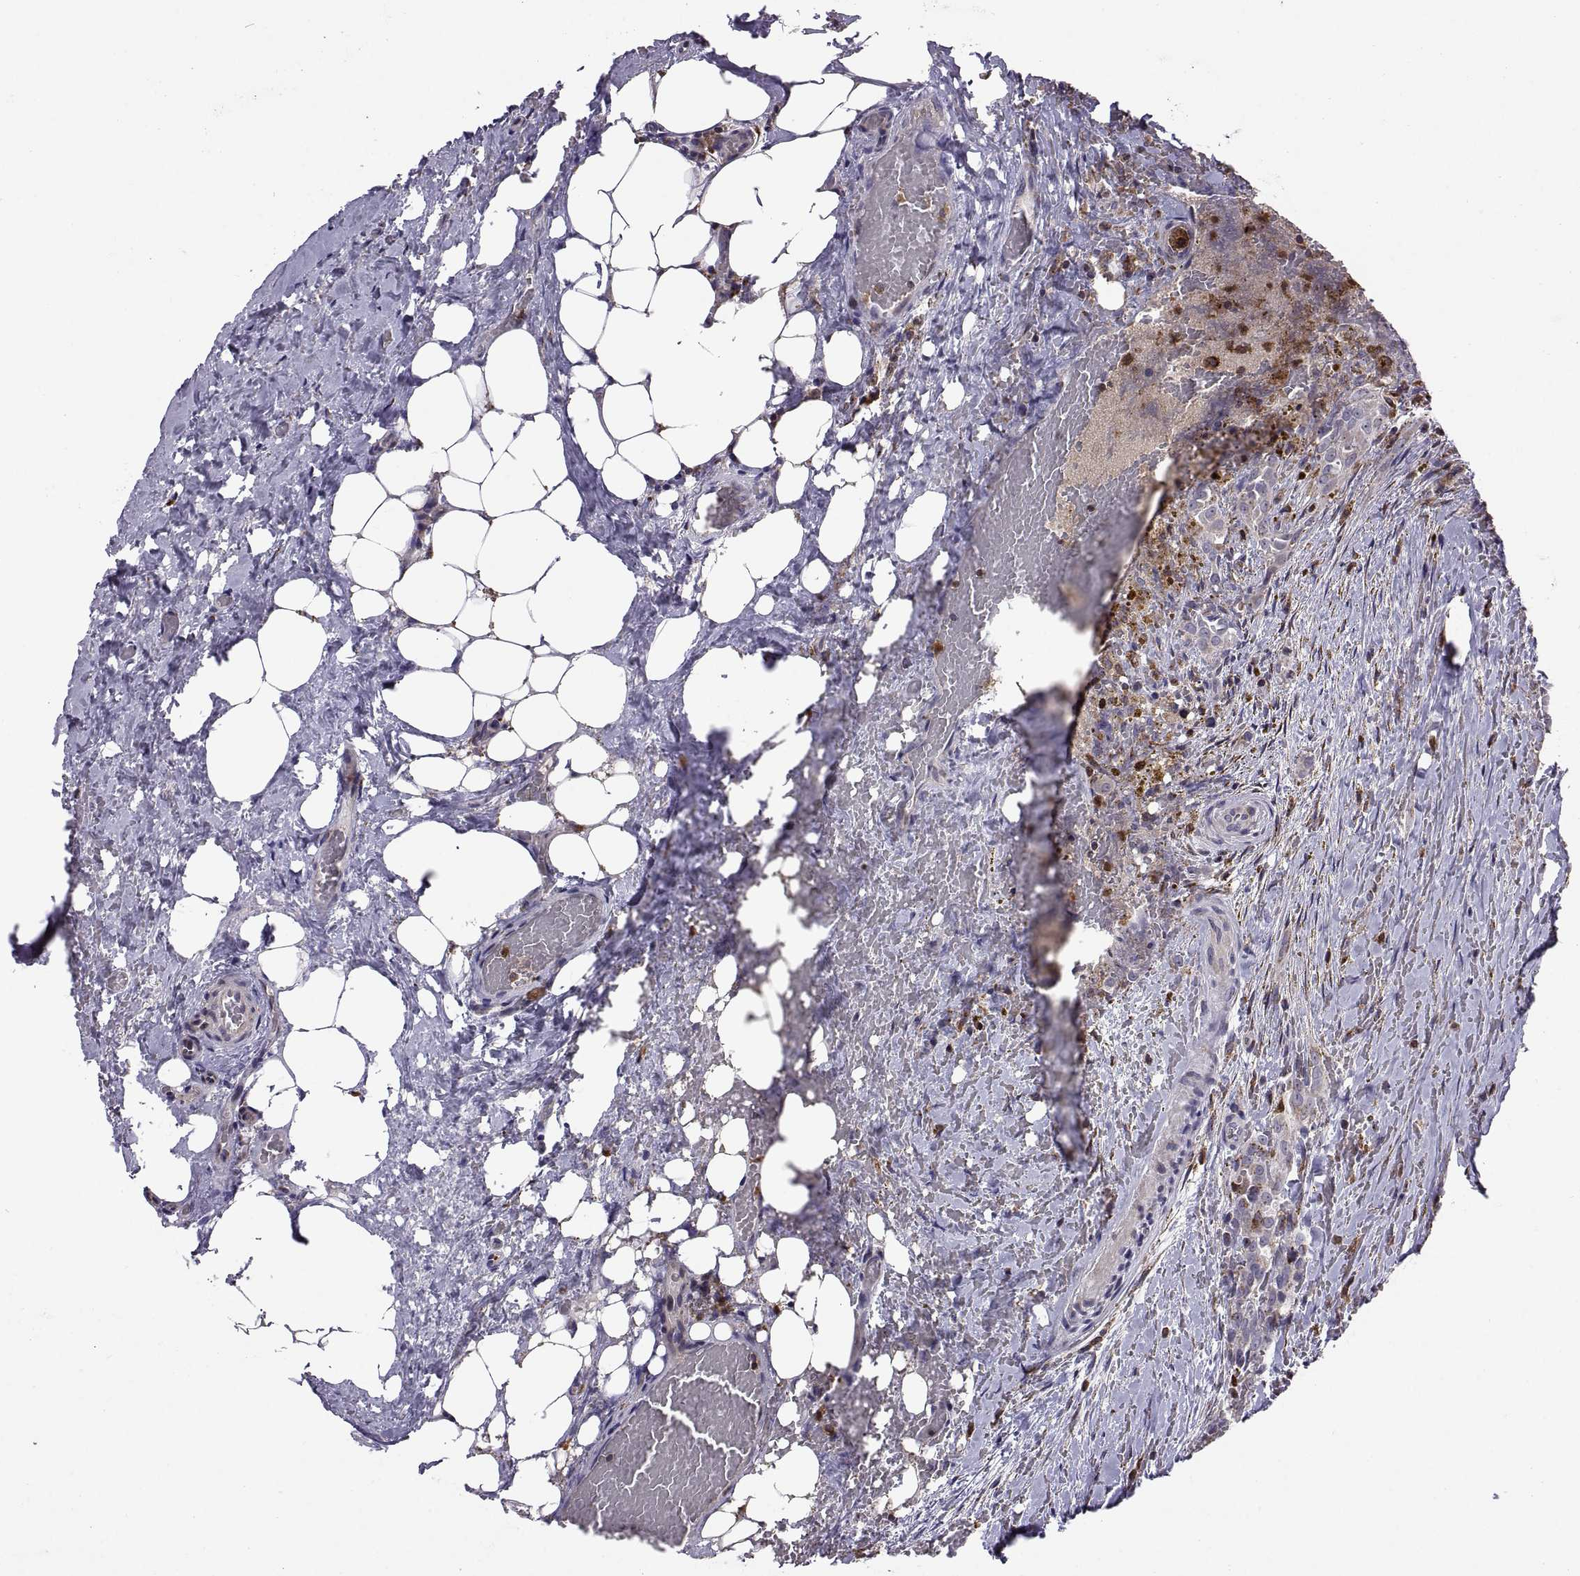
{"staining": {"intensity": "weak", "quantity": ">75%", "location": "cytoplasmic/membranous"}, "tissue": "thyroid cancer", "cell_type": "Tumor cells", "image_type": "cancer", "snomed": [{"axis": "morphology", "description": "Papillary adenocarcinoma, NOS"}, {"axis": "topography", "description": "Thyroid gland"}], "caption": "Thyroid papillary adenocarcinoma stained with DAB immunohistochemistry (IHC) reveals low levels of weak cytoplasmic/membranous positivity in about >75% of tumor cells.", "gene": "ACAP1", "patient": {"sex": "male", "age": 61}}